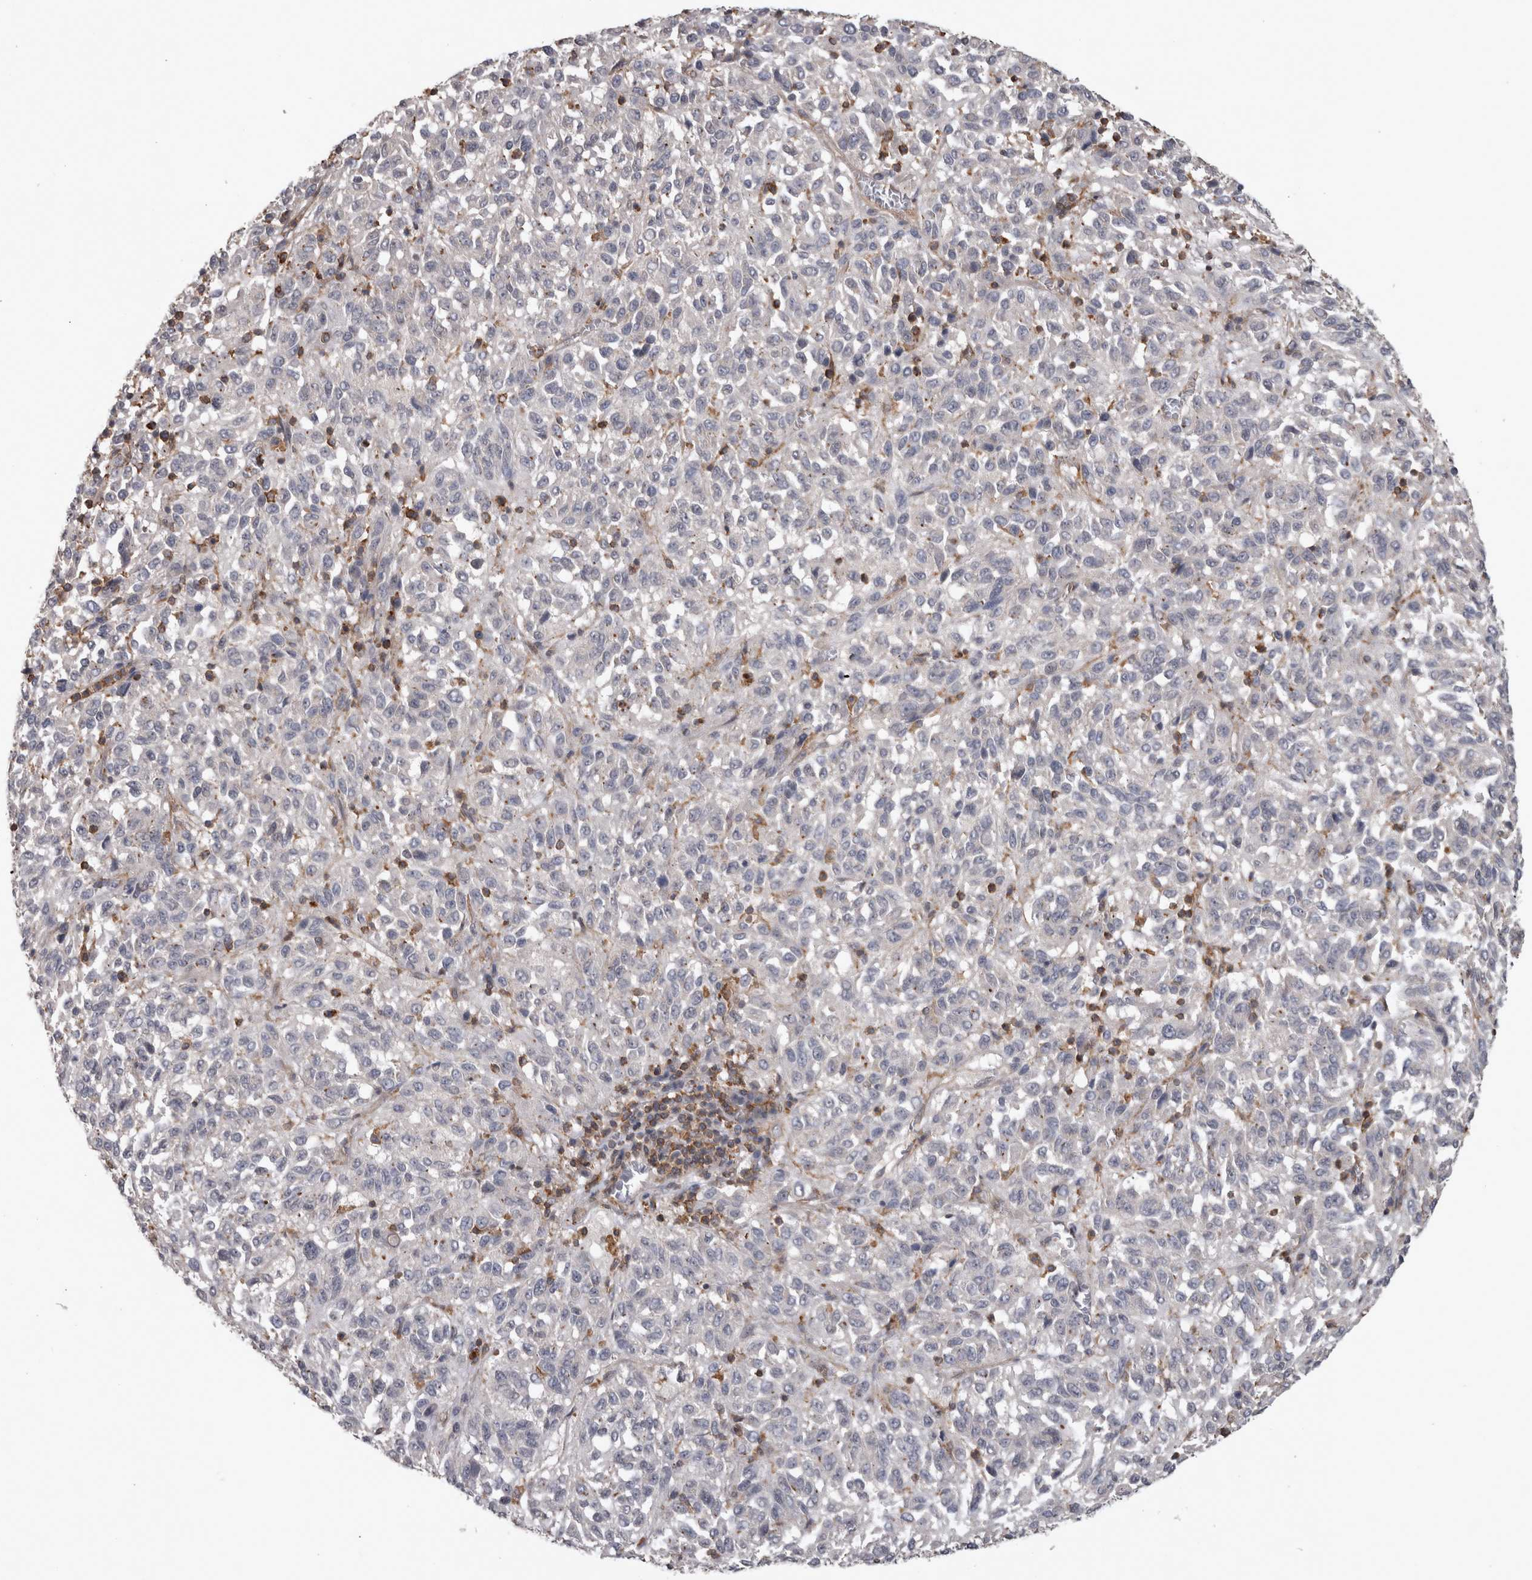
{"staining": {"intensity": "negative", "quantity": "none", "location": "none"}, "tissue": "melanoma", "cell_type": "Tumor cells", "image_type": "cancer", "snomed": [{"axis": "morphology", "description": "Malignant melanoma, Metastatic site"}, {"axis": "topography", "description": "Lung"}], "caption": "A micrograph of human malignant melanoma (metastatic site) is negative for staining in tumor cells. Brightfield microscopy of immunohistochemistry (IHC) stained with DAB (brown) and hematoxylin (blue), captured at high magnification.", "gene": "SPATA48", "patient": {"sex": "male", "age": 64}}